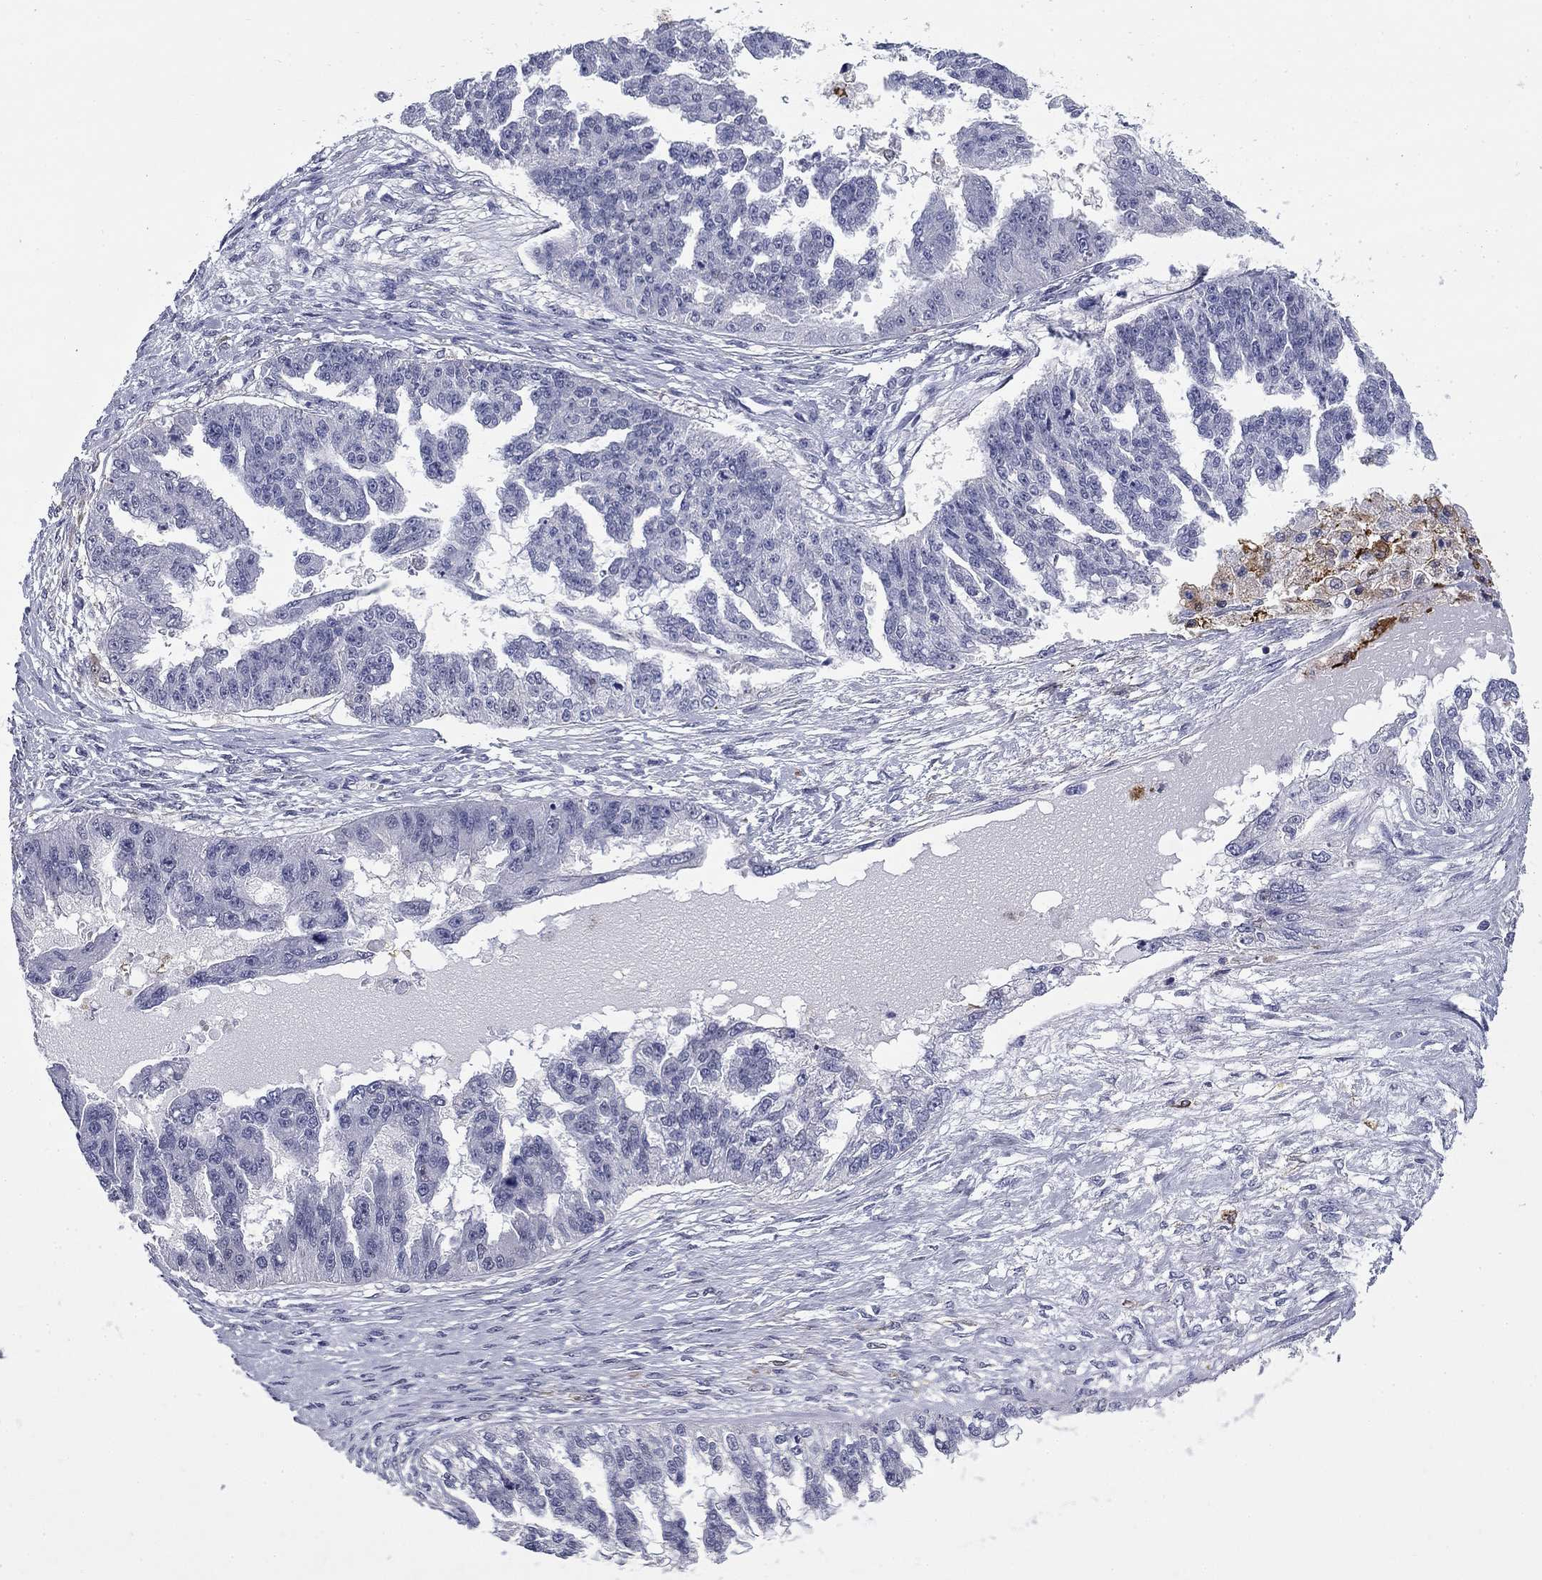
{"staining": {"intensity": "negative", "quantity": "none", "location": "none"}, "tissue": "ovarian cancer", "cell_type": "Tumor cells", "image_type": "cancer", "snomed": [{"axis": "morphology", "description": "Cystadenocarcinoma, serous, NOS"}, {"axis": "topography", "description": "Ovary"}], "caption": "There is no significant expression in tumor cells of serous cystadenocarcinoma (ovarian). (Brightfield microscopy of DAB (3,3'-diaminobenzidine) immunohistochemistry at high magnification).", "gene": "BCL2L14", "patient": {"sex": "female", "age": 58}}